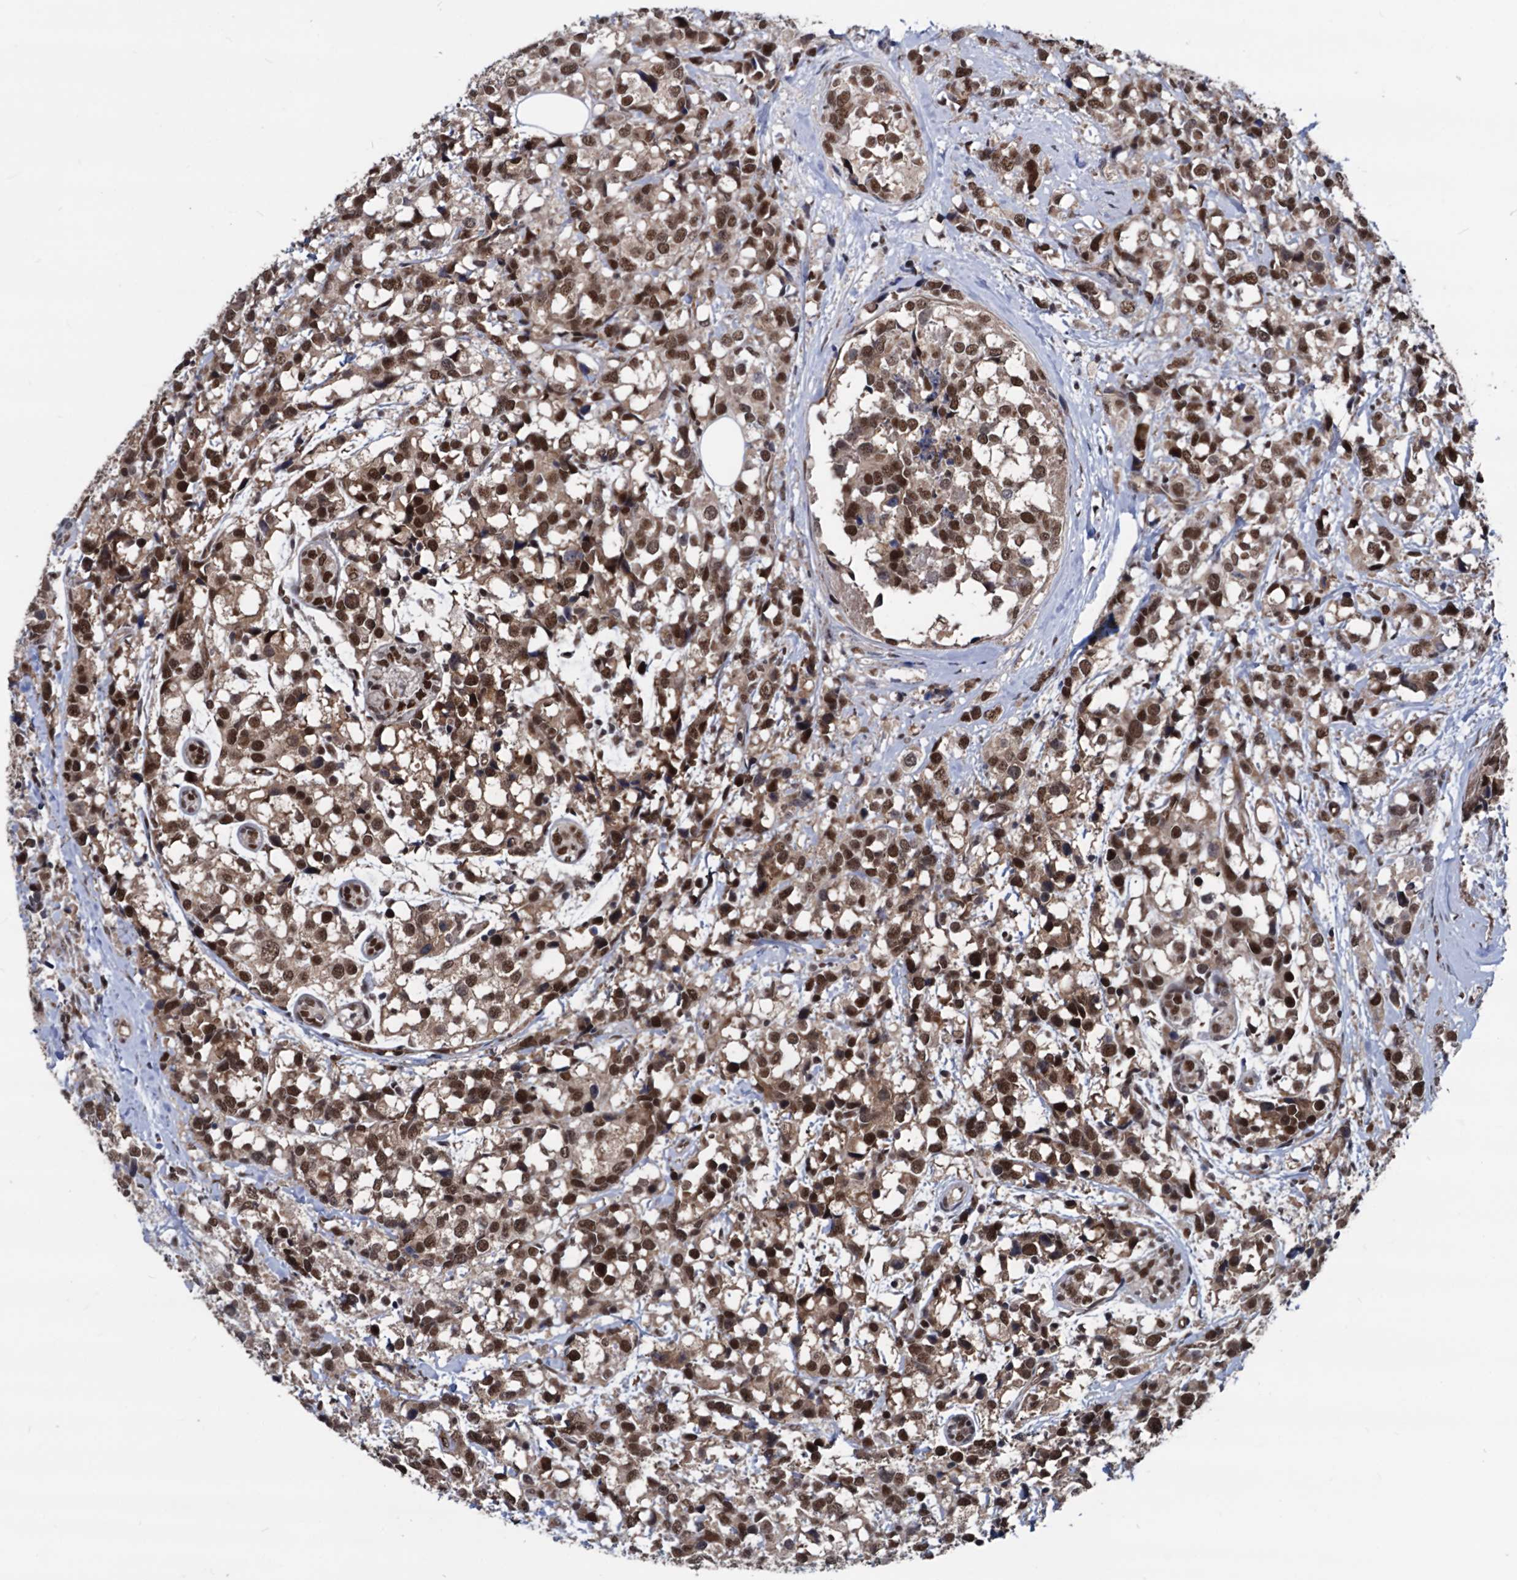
{"staining": {"intensity": "moderate", "quantity": ">75%", "location": "nuclear"}, "tissue": "breast cancer", "cell_type": "Tumor cells", "image_type": "cancer", "snomed": [{"axis": "morphology", "description": "Lobular carcinoma"}, {"axis": "topography", "description": "Breast"}], "caption": "A brown stain highlights moderate nuclear expression of a protein in human breast lobular carcinoma tumor cells.", "gene": "GALNT11", "patient": {"sex": "female", "age": 59}}